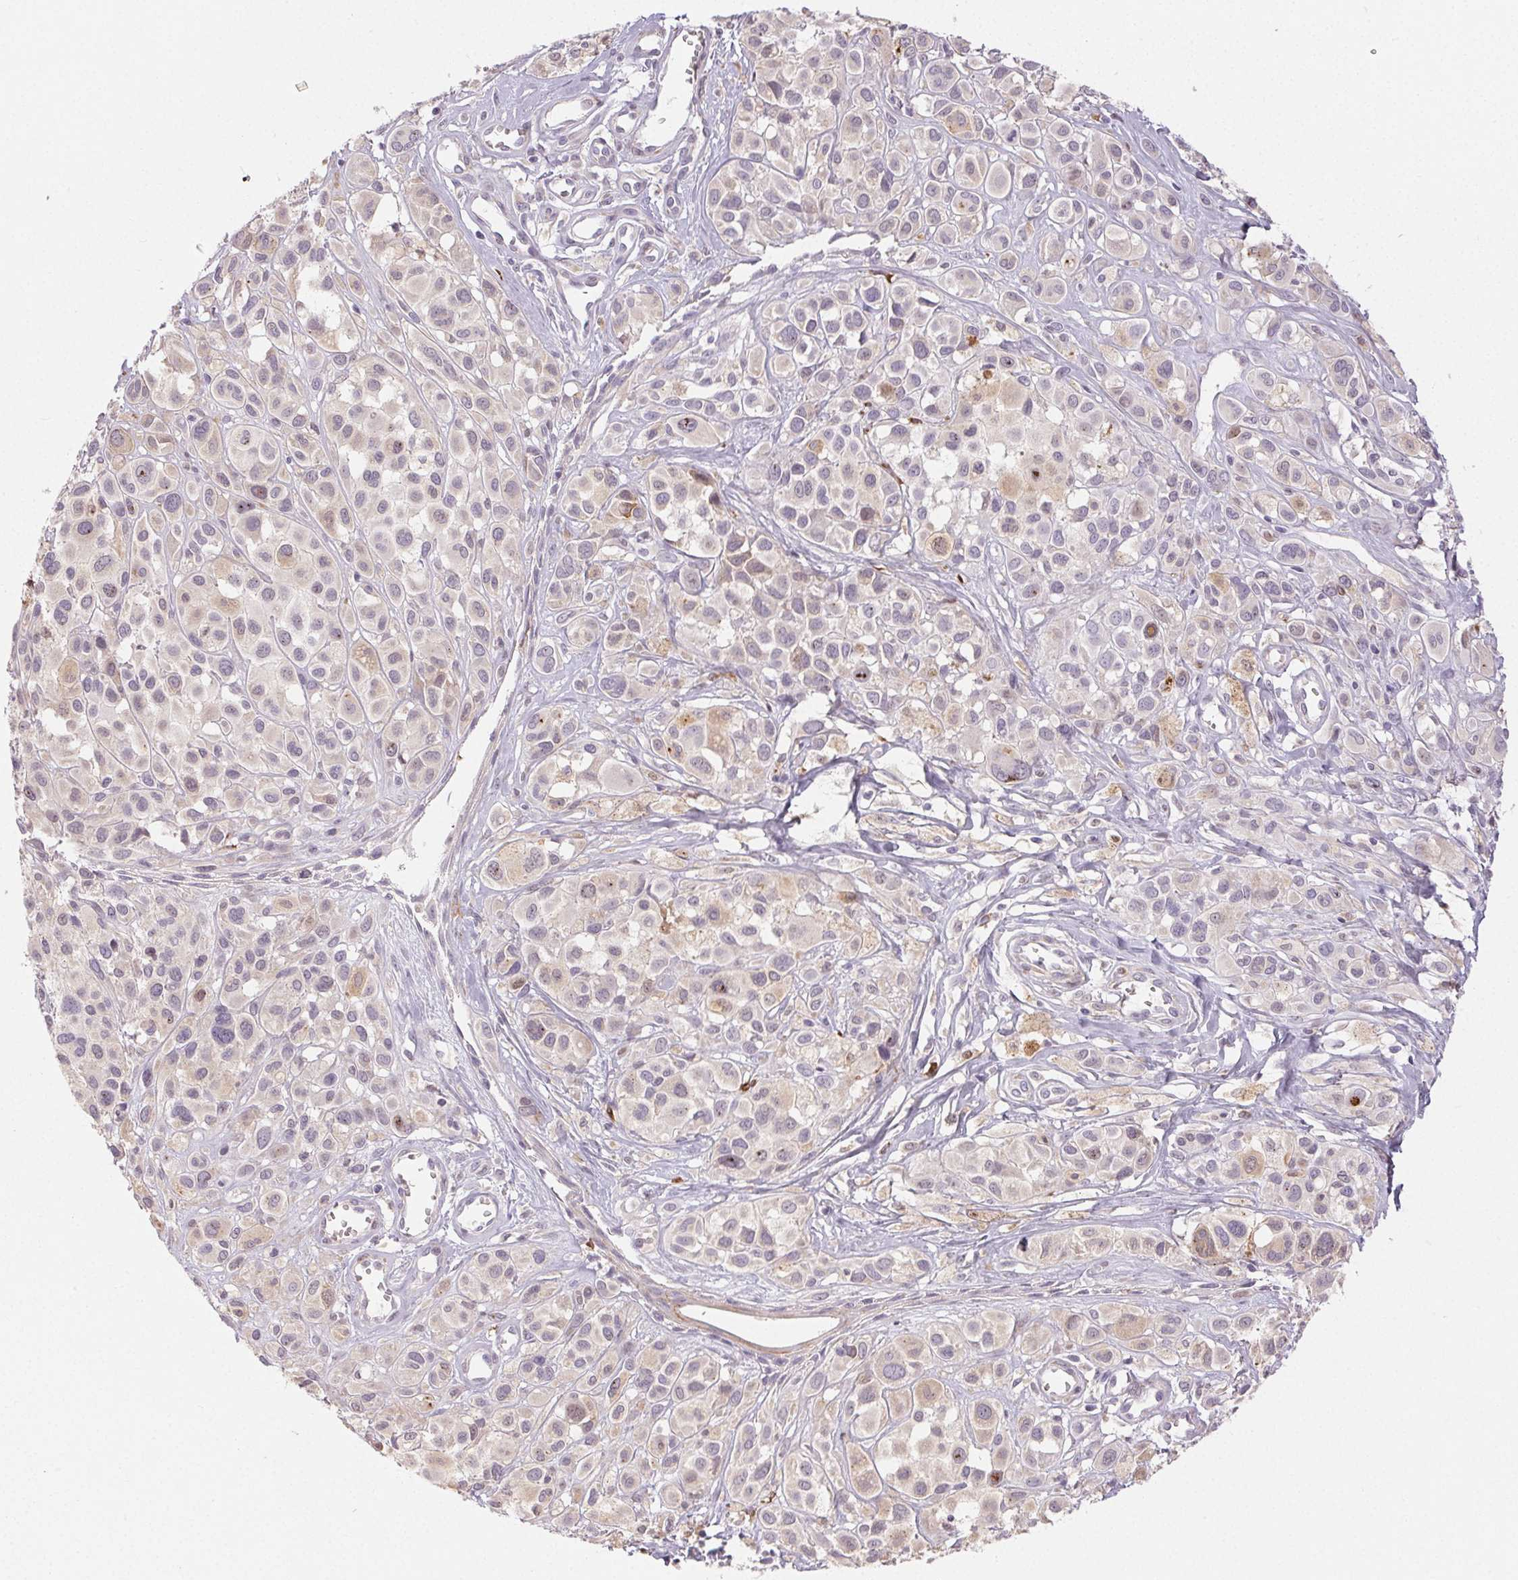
{"staining": {"intensity": "weak", "quantity": "<25%", "location": "cytoplasmic/membranous"}, "tissue": "melanoma", "cell_type": "Tumor cells", "image_type": "cancer", "snomed": [{"axis": "morphology", "description": "Malignant melanoma, NOS"}, {"axis": "topography", "description": "Skin"}], "caption": "The image reveals no staining of tumor cells in malignant melanoma. (DAB IHC, high magnification).", "gene": "RPGRIP1", "patient": {"sex": "male", "age": 77}}